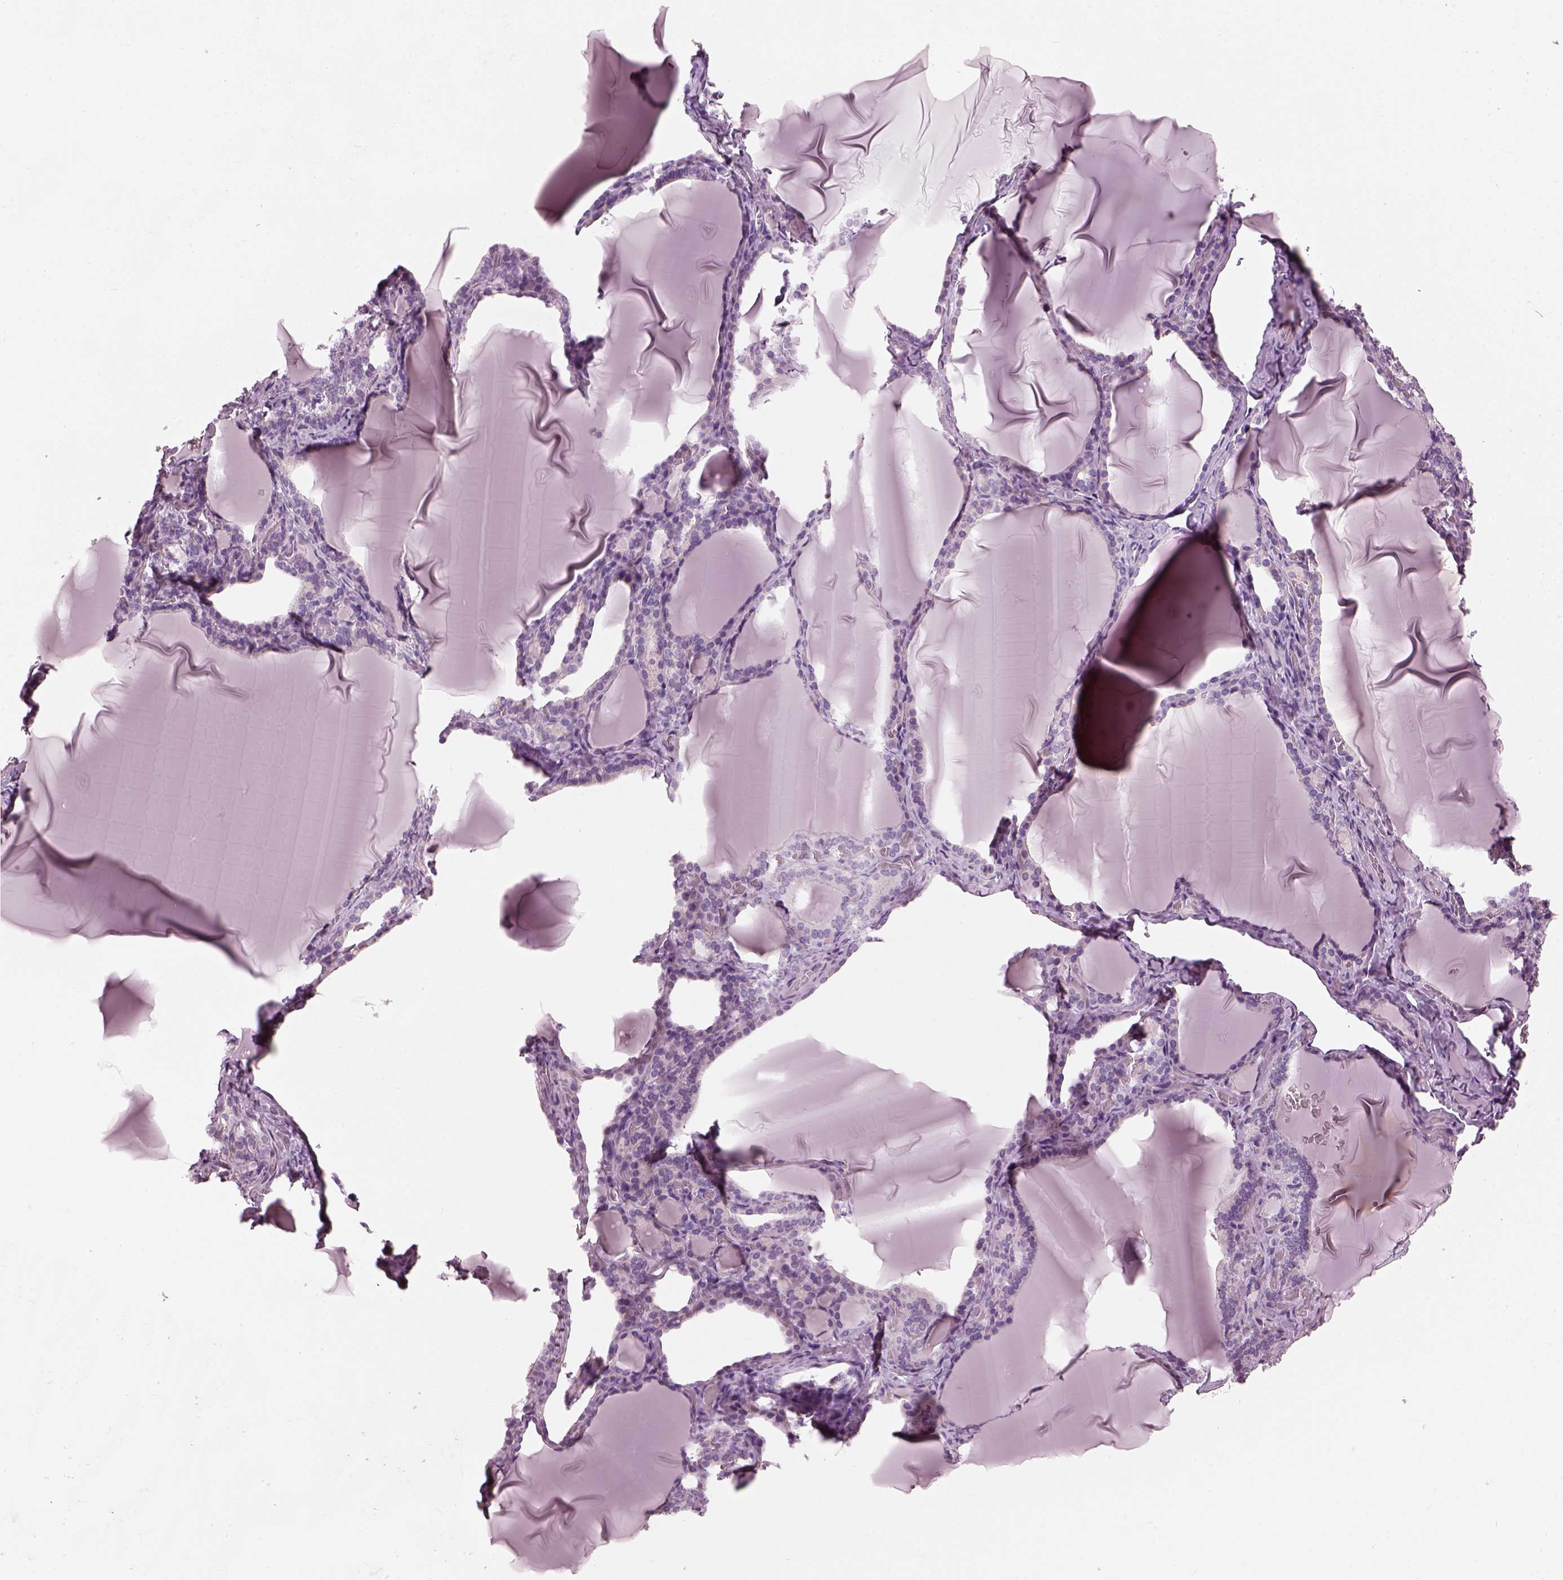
{"staining": {"intensity": "negative", "quantity": "none", "location": "none"}, "tissue": "thyroid gland", "cell_type": "Glandular cells", "image_type": "normal", "snomed": [{"axis": "morphology", "description": "Normal tissue, NOS"}, {"axis": "morphology", "description": "Hyperplasia, NOS"}, {"axis": "topography", "description": "Thyroid gland"}], "caption": "Glandular cells are negative for brown protein staining in normal thyroid gland. Brightfield microscopy of immunohistochemistry (IHC) stained with DAB (3,3'-diaminobenzidine) (brown) and hematoxylin (blue), captured at high magnification.", "gene": "BFSP1", "patient": {"sex": "female", "age": 27}}